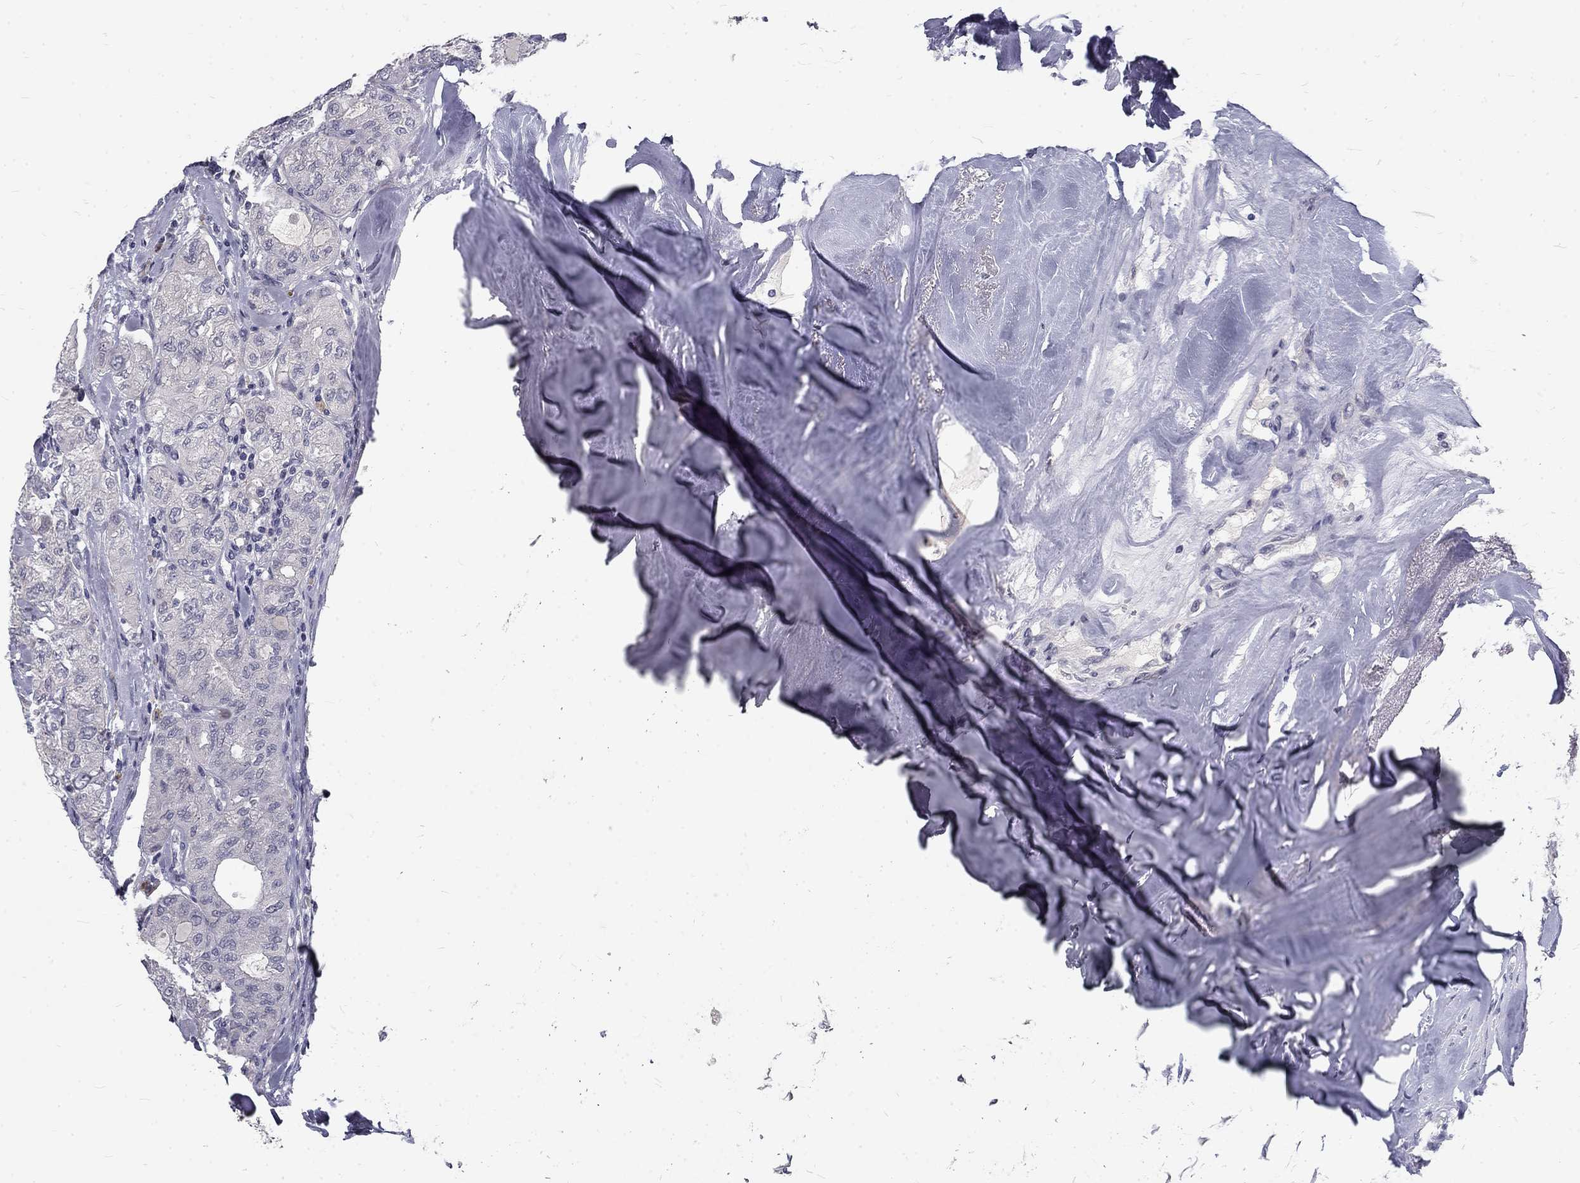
{"staining": {"intensity": "negative", "quantity": "none", "location": "none"}, "tissue": "thyroid cancer", "cell_type": "Tumor cells", "image_type": "cancer", "snomed": [{"axis": "morphology", "description": "Follicular adenoma carcinoma, NOS"}, {"axis": "topography", "description": "Thyroid gland"}], "caption": "Immunohistochemistry (IHC) of human thyroid follicular adenoma carcinoma exhibits no positivity in tumor cells.", "gene": "NOS1", "patient": {"sex": "male", "age": 75}}